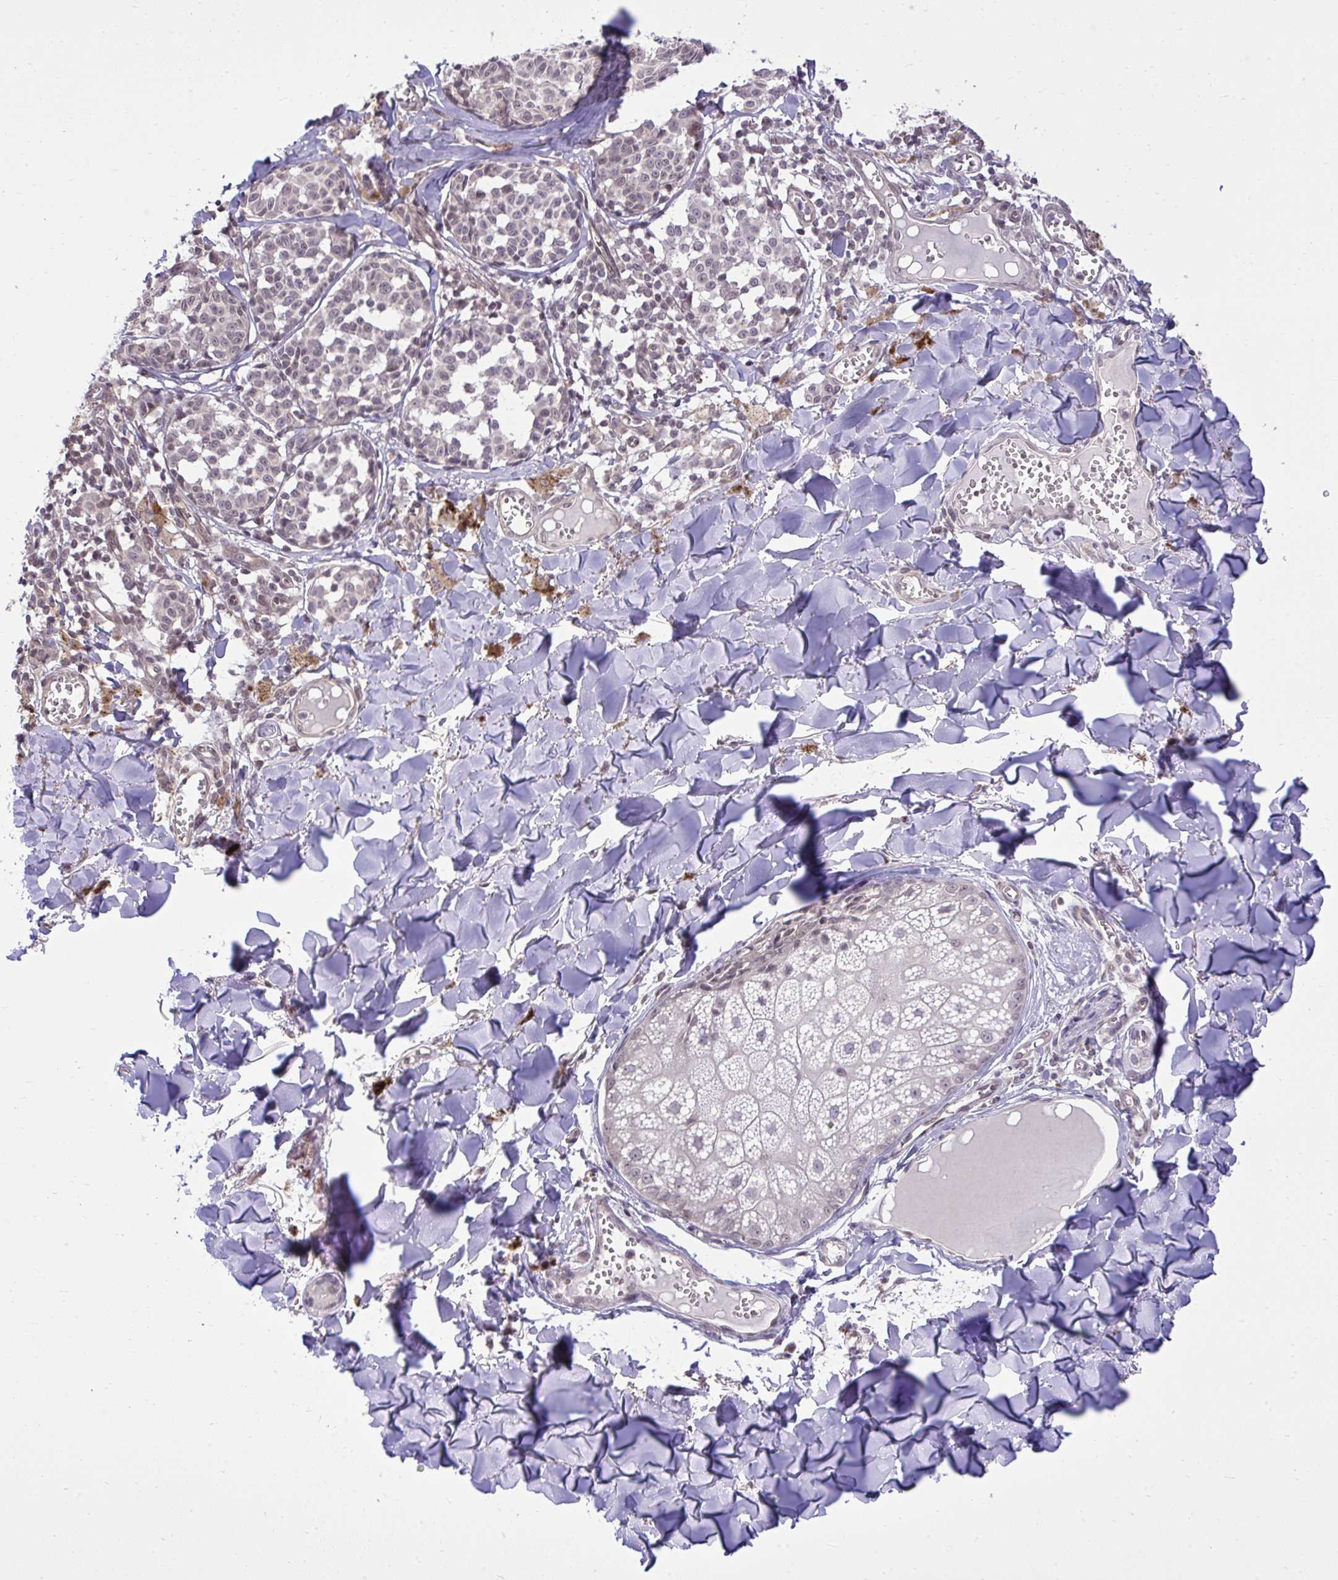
{"staining": {"intensity": "weak", "quantity": "<25%", "location": "nuclear"}, "tissue": "melanoma", "cell_type": "Tumor cells", "image_type": "cancer", "snomed": [{"axis": "morphology", "description": "Malignant melanoma, NOS"}, {"axis": "topography", "description": "Skin"}], "caption": "The histopathology image reveals no significant staining in tumor cells of melanoma.", "gene": "CYP20A1", "patient": {"sex": "female", "age": 43}}